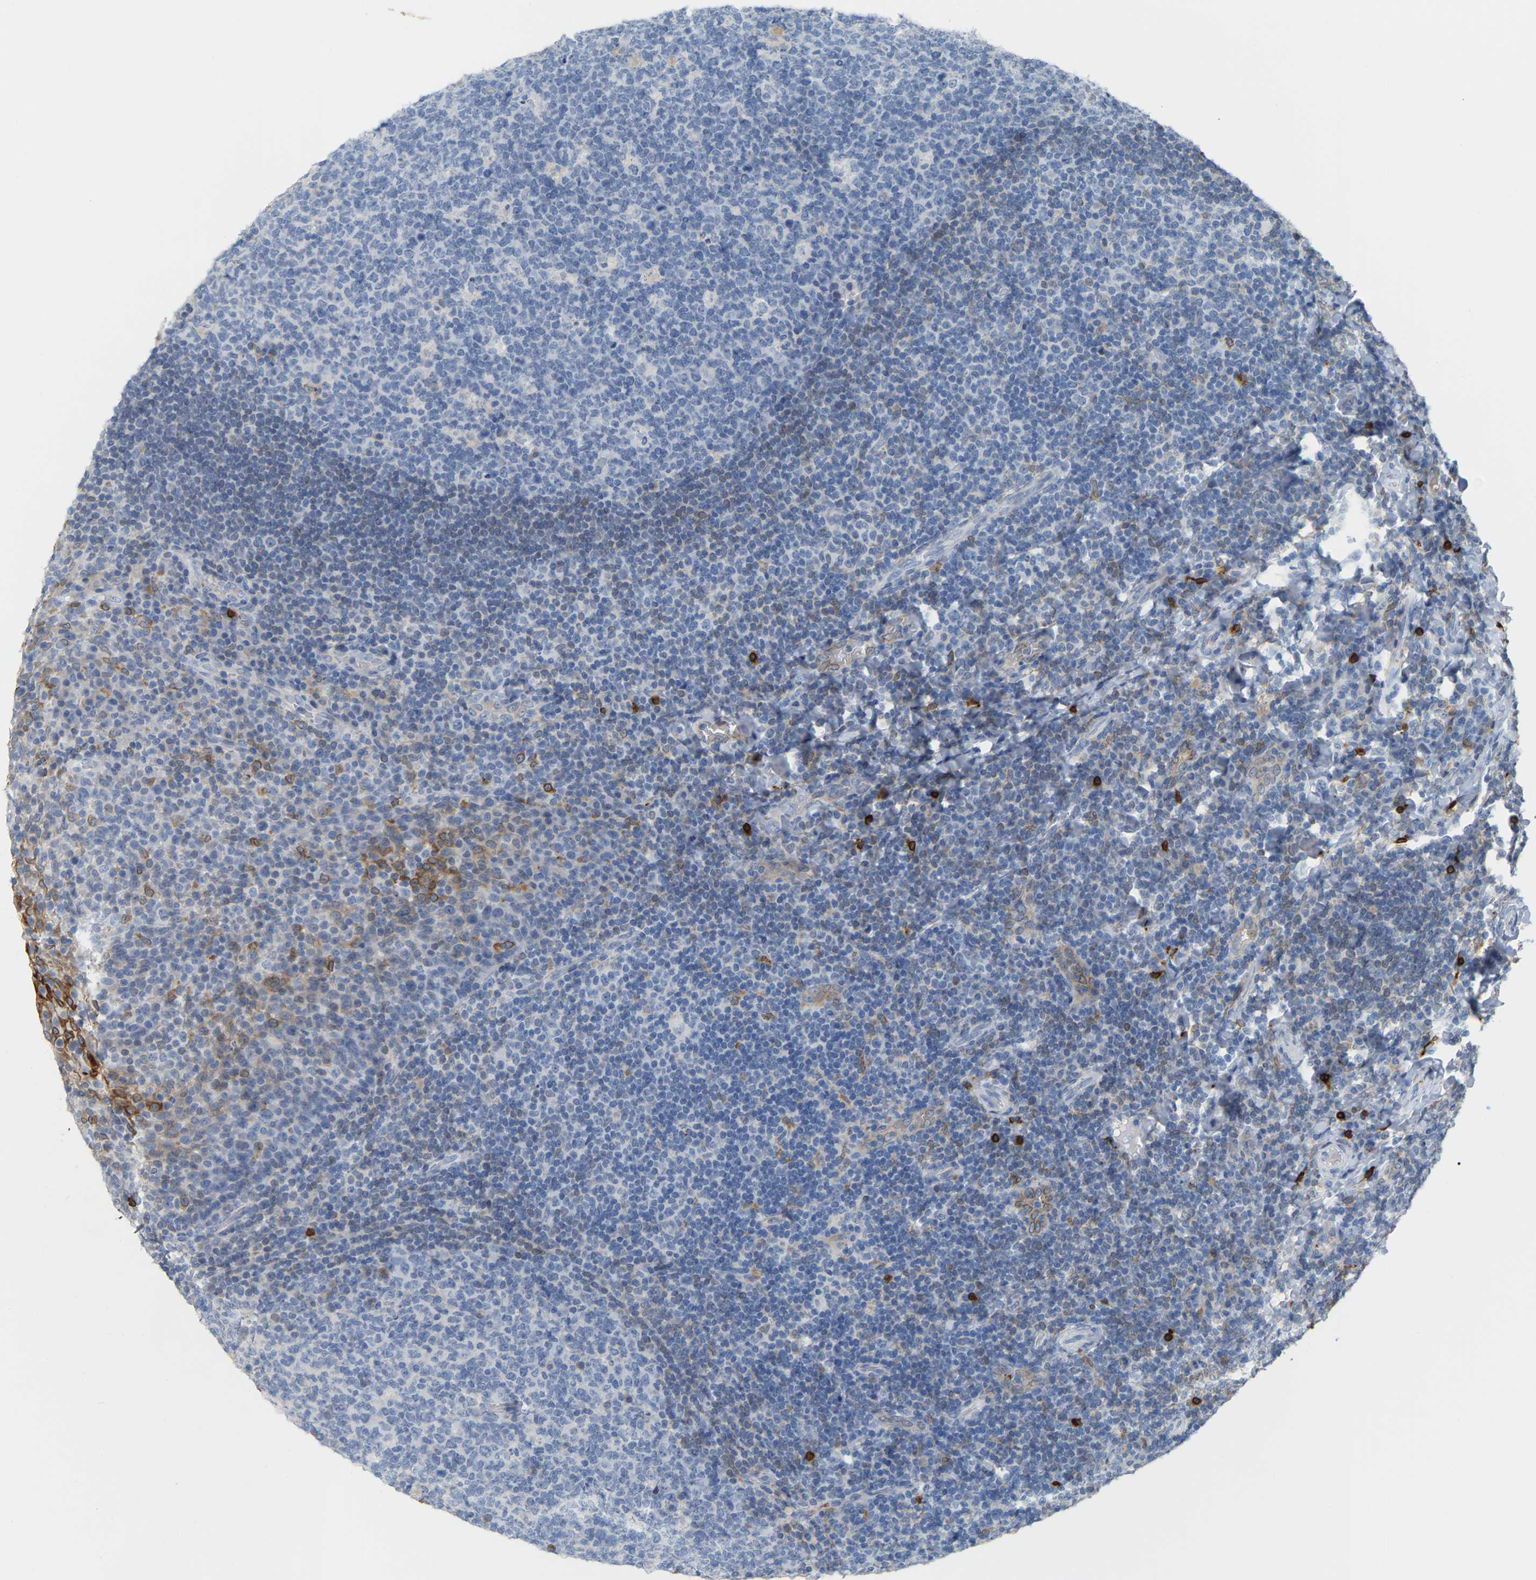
{"staining": {"intensity": "negative", "quantity": "none", "location": "none"}, "tissue": "tonsil", "cell_type": "Germinal center cells", "image_type": "normal", "snomed": [{"axis": "morphology", "description": "Normal tissue, NOS"}, {"axis": "topography", "description": "Tonsil"}], "caption": "IHC of benign tonsil demonstrates no positivity in germinal center cells.", "gene": "PTGS1", "patient": {"sex": "male", "age": 17}}